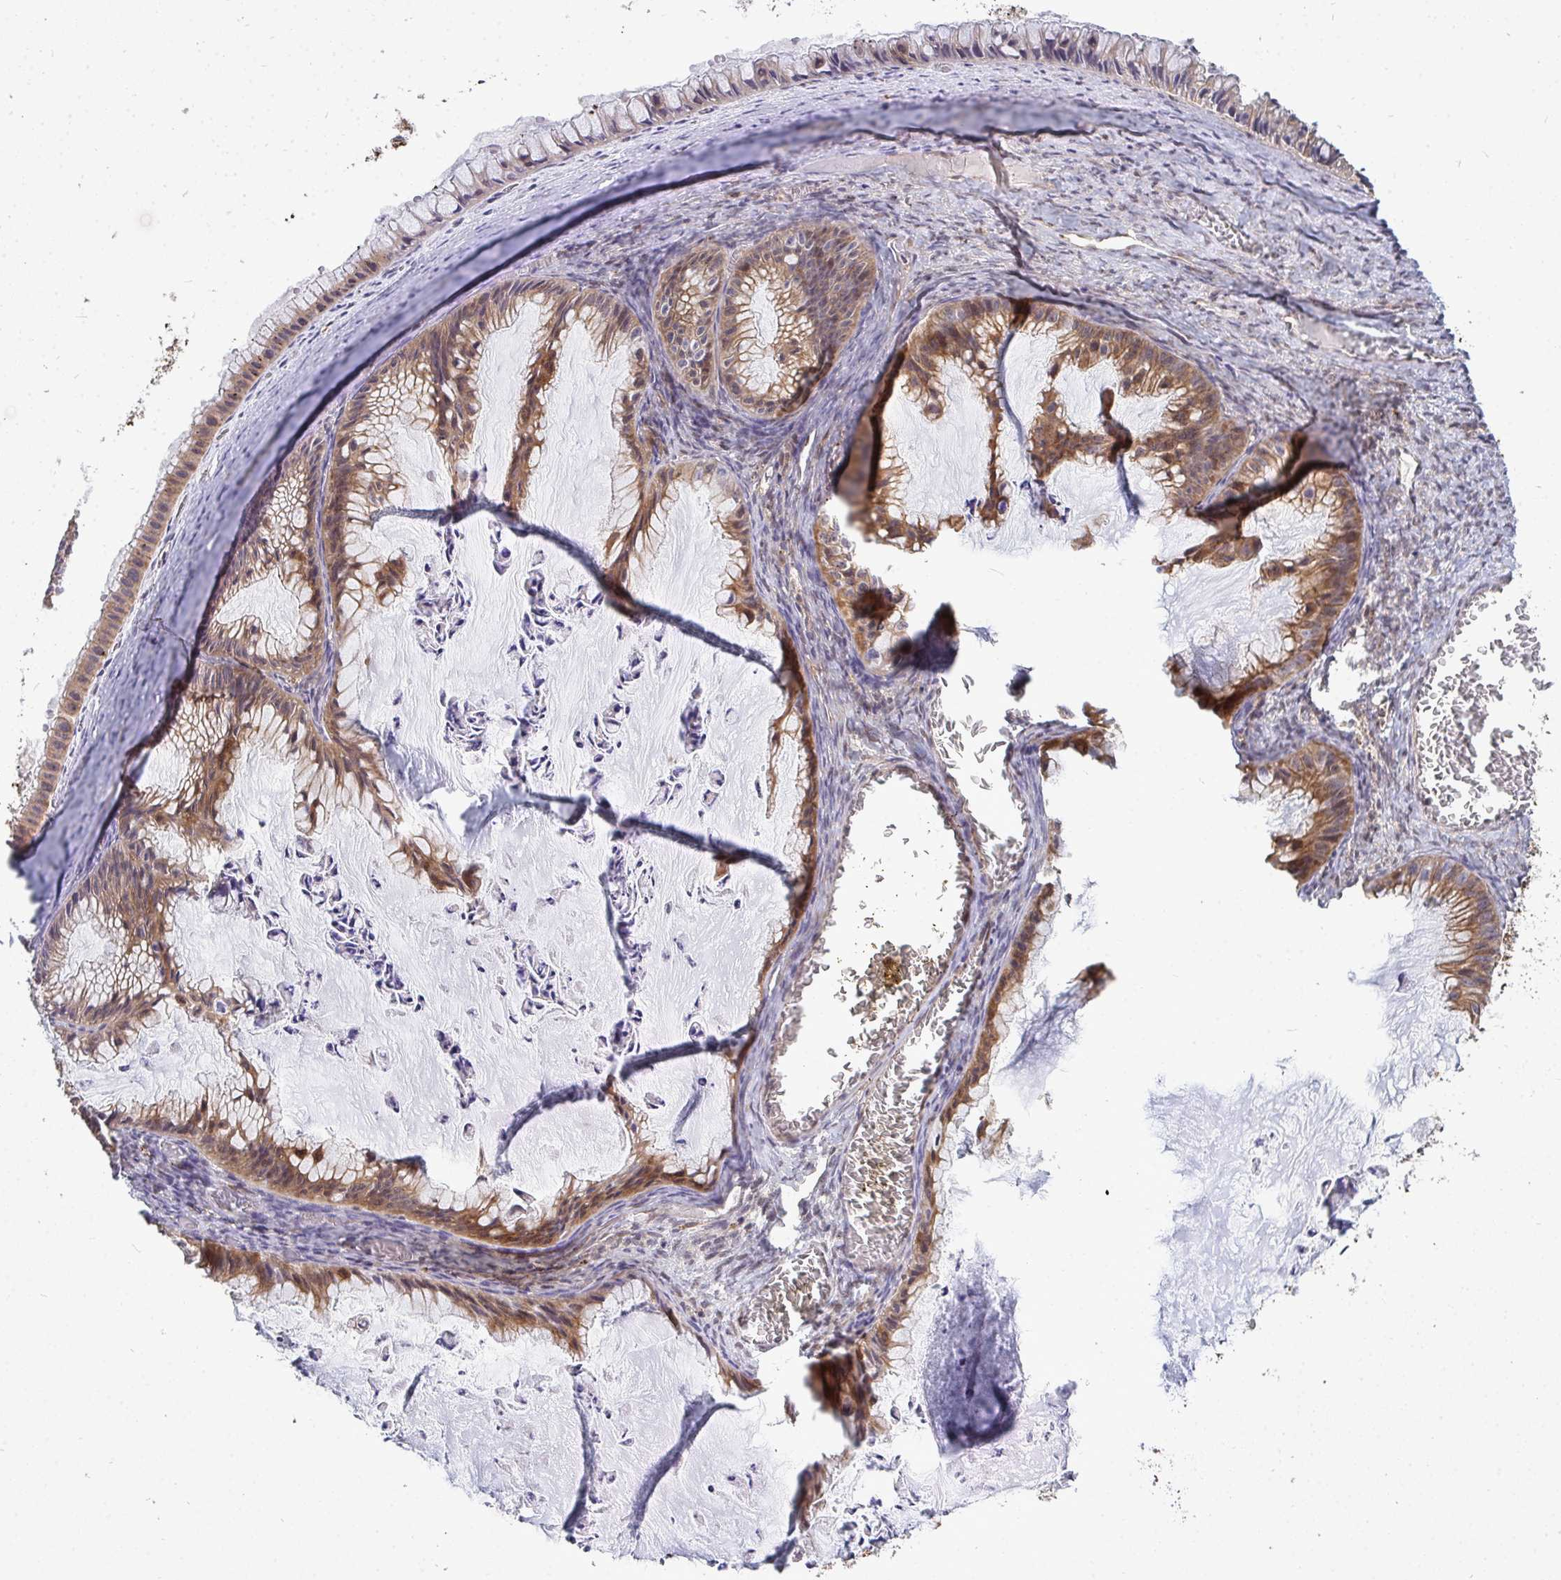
{"staining": {"intensity": "moderate", "quantity": ">75%", "location": "cytoplasmic/membranous"}, "tissue": "ovarian cancer", "cell_type": "Tumor cells", "image_type": "cancer", "snomed": [{"axis": "morphology", "description": "Cystadenocarcinoma, mucinous, NOS"}, {"axis": "topography", "description": "Ovary"}], "caption": "DAB immunohistochemical staining of human ovarian mucinous cystadenocarcinoma shows moderate cytoplasmic/membranous protein positivity in approximately >75% of tumor cells.", "gene": "TRIM44", "patient": {"sex": "female", "age": 72}}